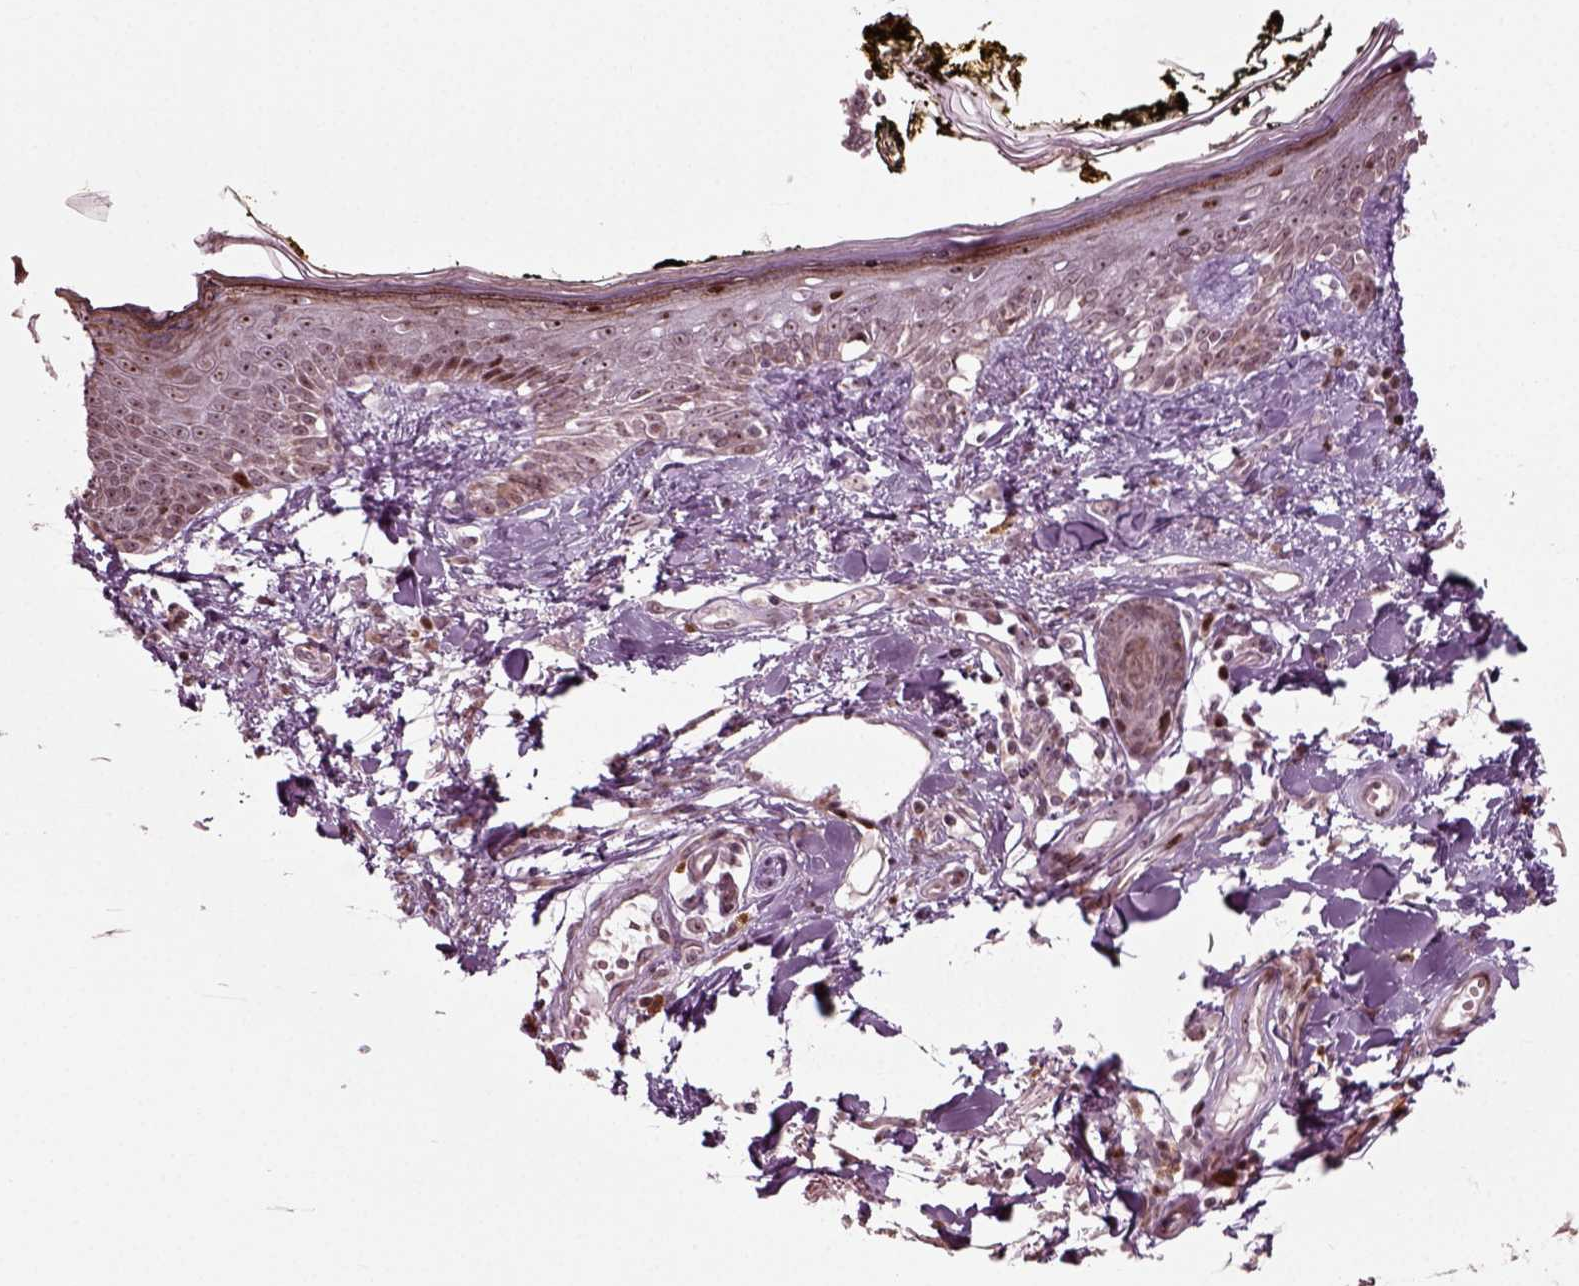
{"staining": {"intensity": "strong", "quantity": "<25%", "location": "nuclear"}, "tissue": "skin", "cell_type": "Fibroblasts", "image_type": "normal", "snomed": [{"axis": "morphology", "description": "Normal tissue, NOS"}, {"axis": "topography", "description": "Skin"}], "caption": "IHC of normal human skin demonstrates medium levels of strong nuclear staining in approximately <25% of fibroblasts. IHC stains the protein in brown and the nuclei are stained blue.", "gene": "CDC14A", "patient": {"sex": "male", "age": 76}}